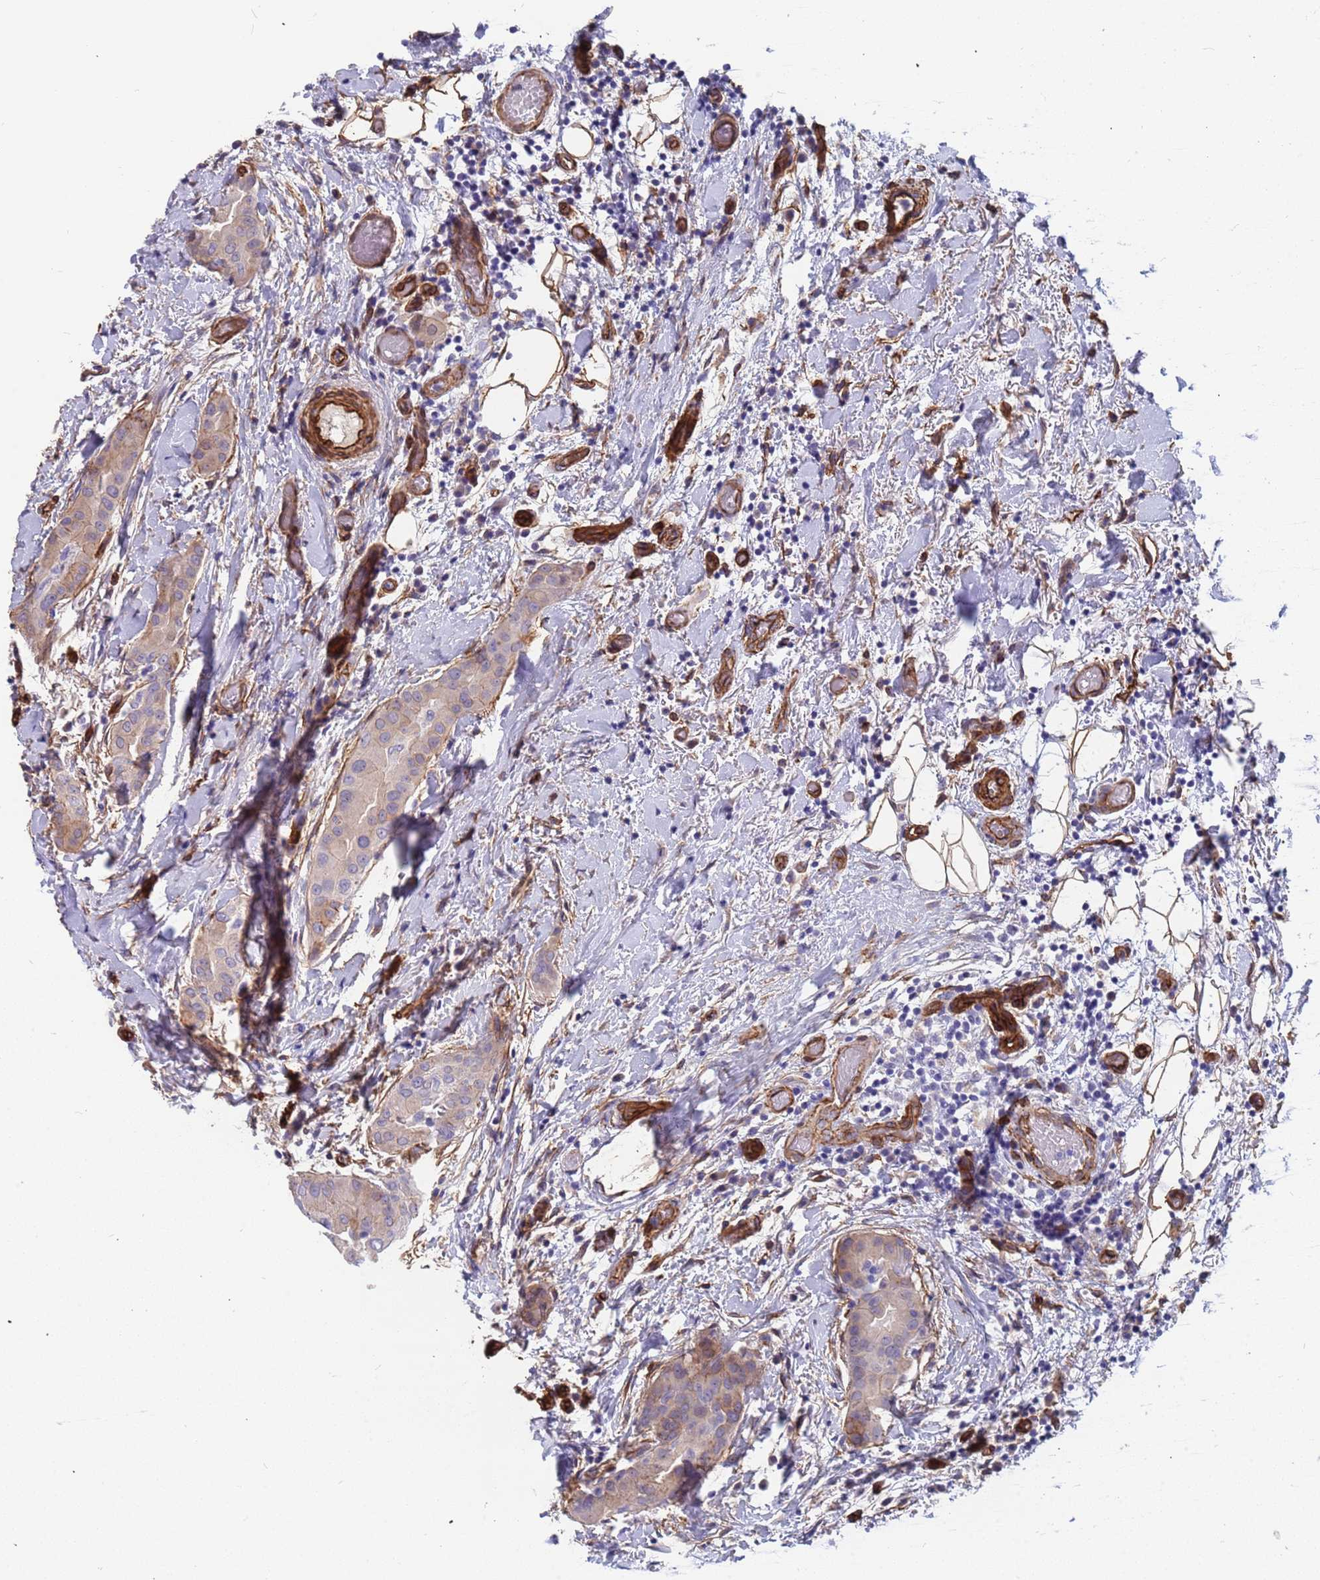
{"staining": {"intensity": "weak", "quantity": ">75%", "location": "cytoplasmic/membranous"}, "tissue": "thyroid cancer", "cell_type": "Tumor cells", "image_type": "cancer", "snomed": [{"axis": "morphology", "description": "Papillary adenocarcinoma, NOS"}, {"axis": "topography", "description": "Thyroid gland"}], "caption": "Protein analysis of thyroid cancer (papillary adenocarcinoma) tissue exhibits weak cytoplasmic/membranous positivity in approximately >75% of tumor cells. The staining was performed using DAB to visualize the protein expression in brown, while the nuclei were stained in blue with hematoxylin (Magnification: 20x).", "gene": "EHD2", "patient": {"sex": "male", "age": 33}}